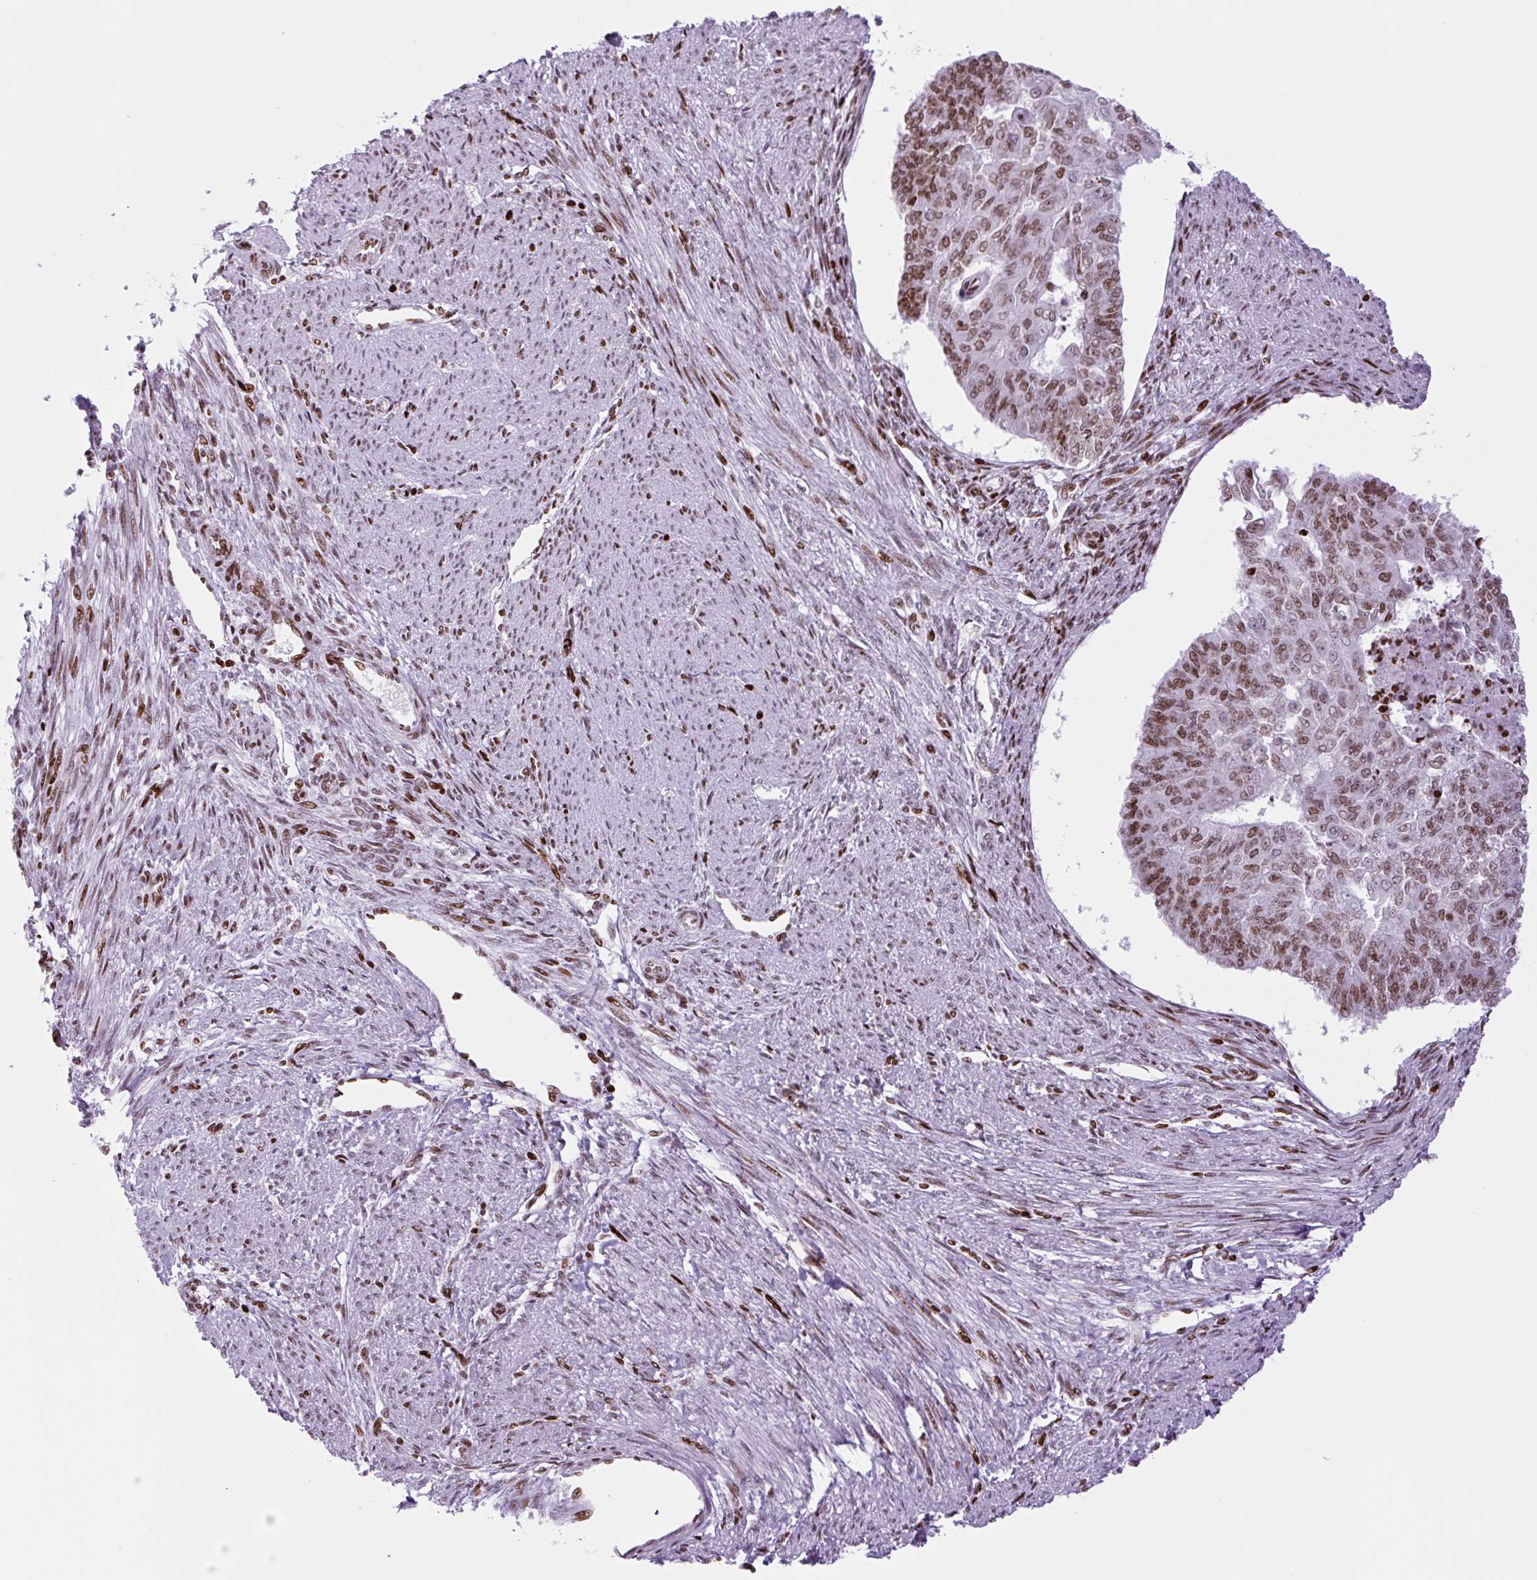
{"staining": {"intensity": "moderate", "quantity": ">75%", "location": "nuclear"}, "tissue": "endometrial cancer", "cell_type": "Tumor cells", "image_type": "cancer", "snomed": [{"axis": "morphology", "description": "Adenocarcinoma, NOS"}, {"axis": "topography", "description": "Endometrium"}], "caption": "Human adenocarcinoma (endometrial) stained for a protein (brown) demonstrates moderate nuclear positive positivity in about >75% of tumor cells.", "gene": "H1-3", "patient": {"sex": "female", "age": 32}}